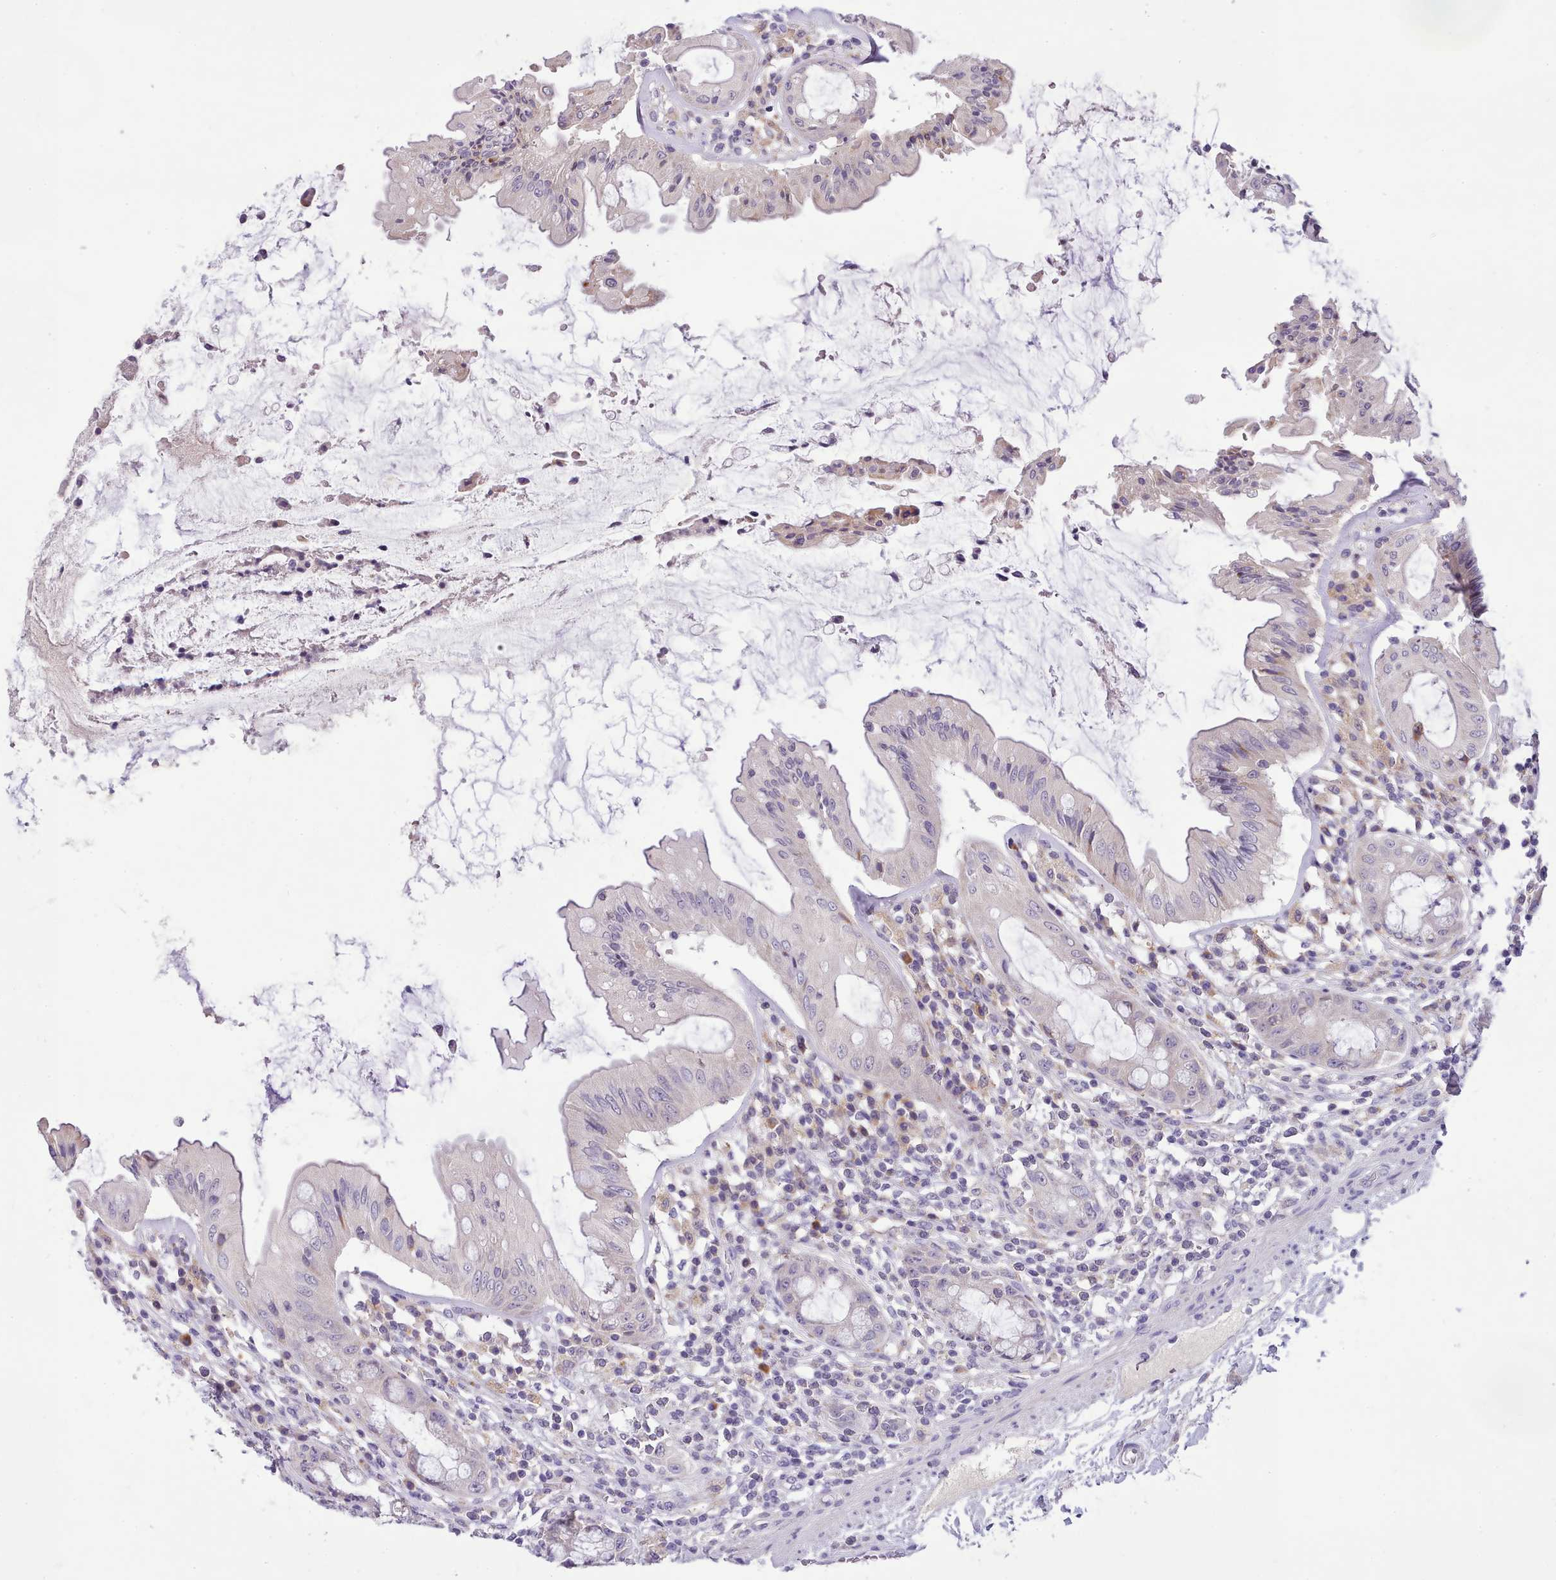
{"staining": {"intensity": "weak", "quantity": "25%-75%", "location": "cytoplasmic/membranous"}, "tissue": "rectum", "cell_type": "Glandular cells", "image_type": "normal", "snomed": [{"axis": "morphology", "description": "Normal tissue, NOS"}, {"axis": "topography", "description": "Rectum"}], "caption": "An image of human rectum stained for a protein displays weak cytoplasmic/membranous brown staining in glandular cells.", "gene": "FAM83E", "patient": {"sex": "female", "age": 57}}